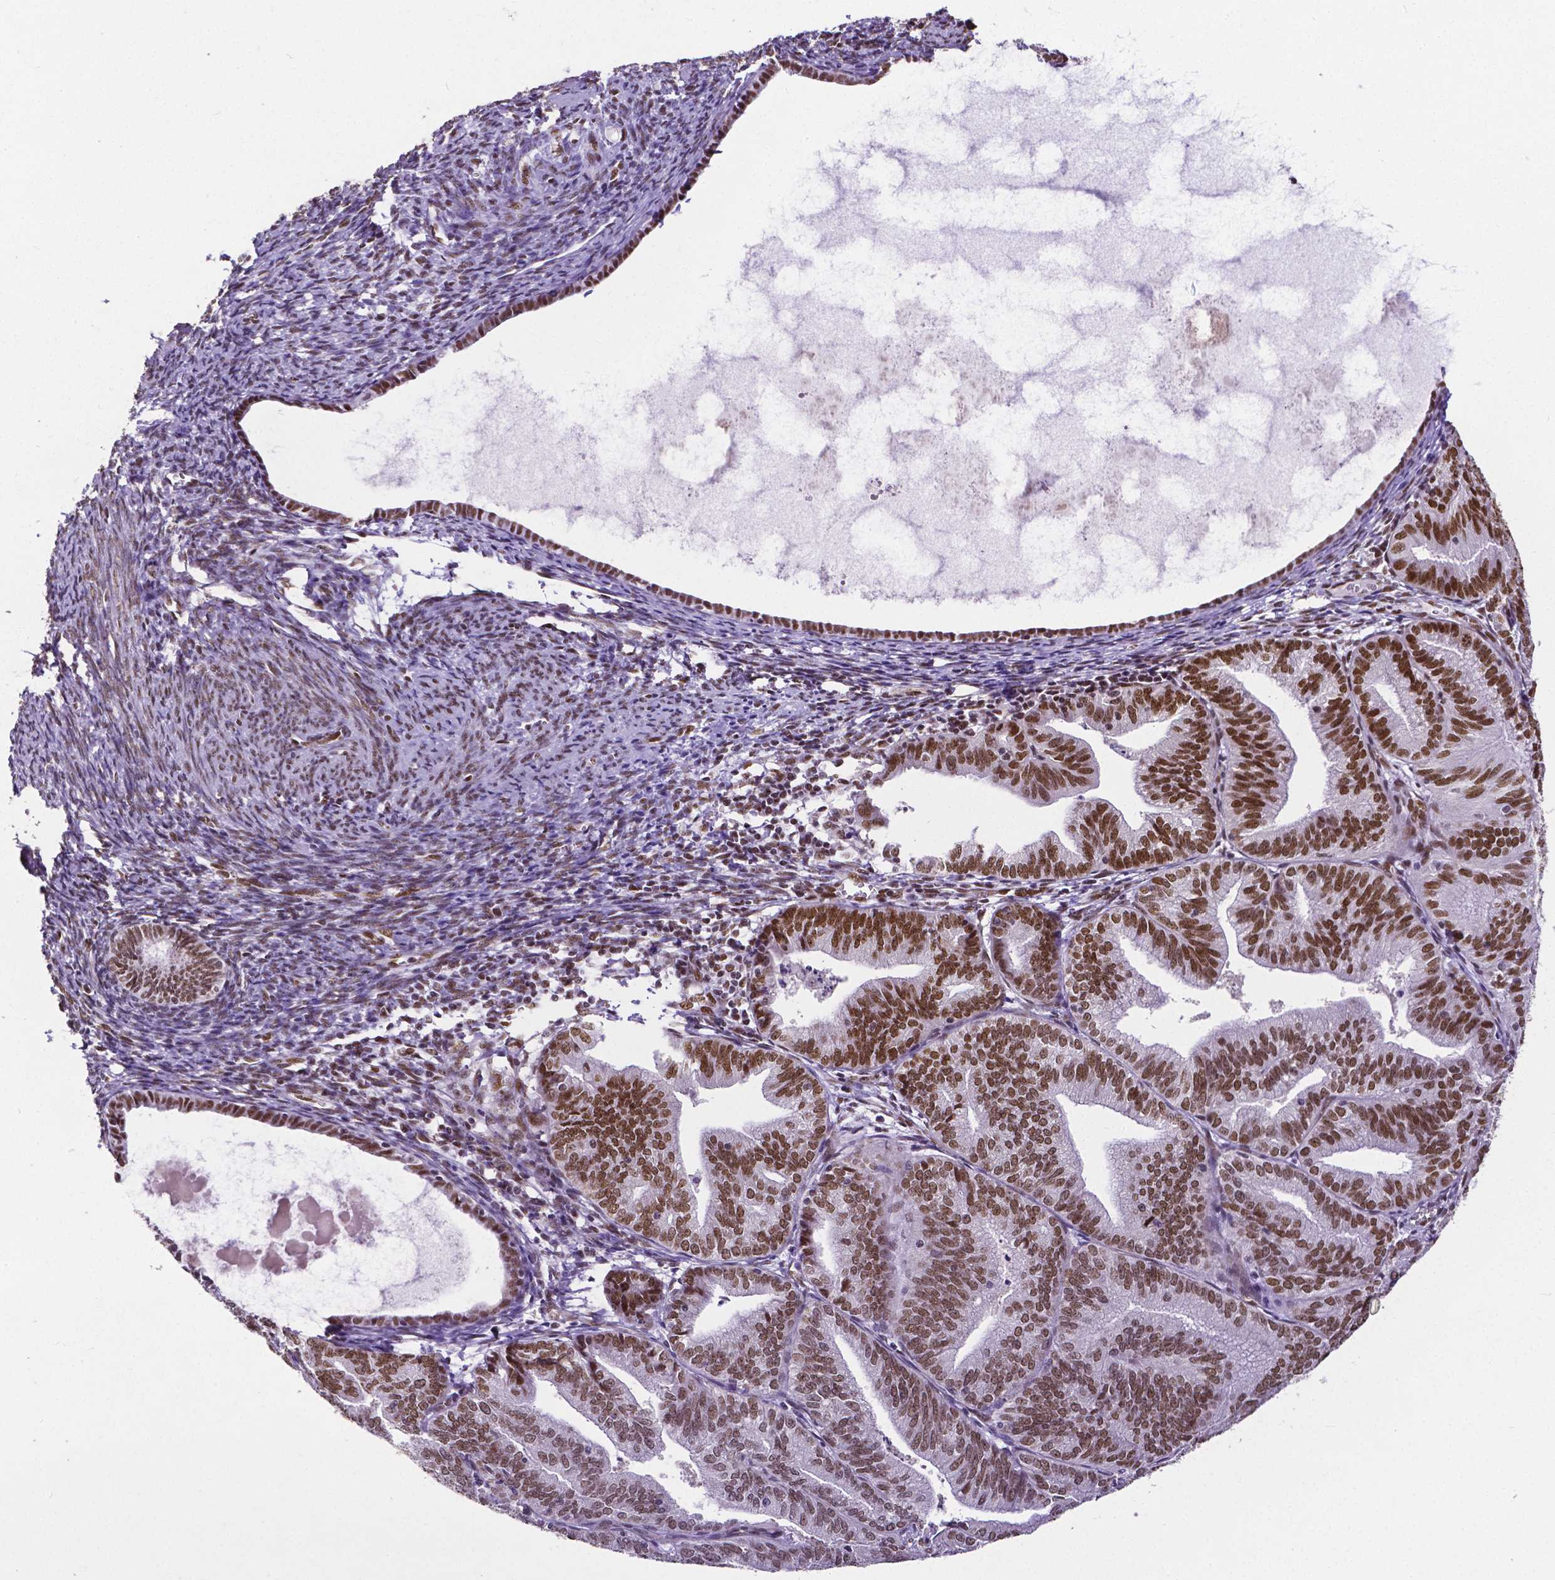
{"staining": {"intensity": "strong", "quantity": "25%-75%", "location": "nuclear"}, "tissue": "endometrial cancer", "cell_type": "Tumor cells", "image_type": "cancer", "snomed": [{"axis": "morphology", "description": "Adenocarcinoma, NOS"}, {"axis": "topography", "description": "Endometrium"}], "caption": "Immunohistochemistry photomicrograph of adenocarcinoma (endometrial) stained for a protein (brown), which reveals high levels of strong nuclear positivity in about 25%-75% of tumor cells.", "gene": "ATRX", "patient": {"sex": "female", "age": 70}}